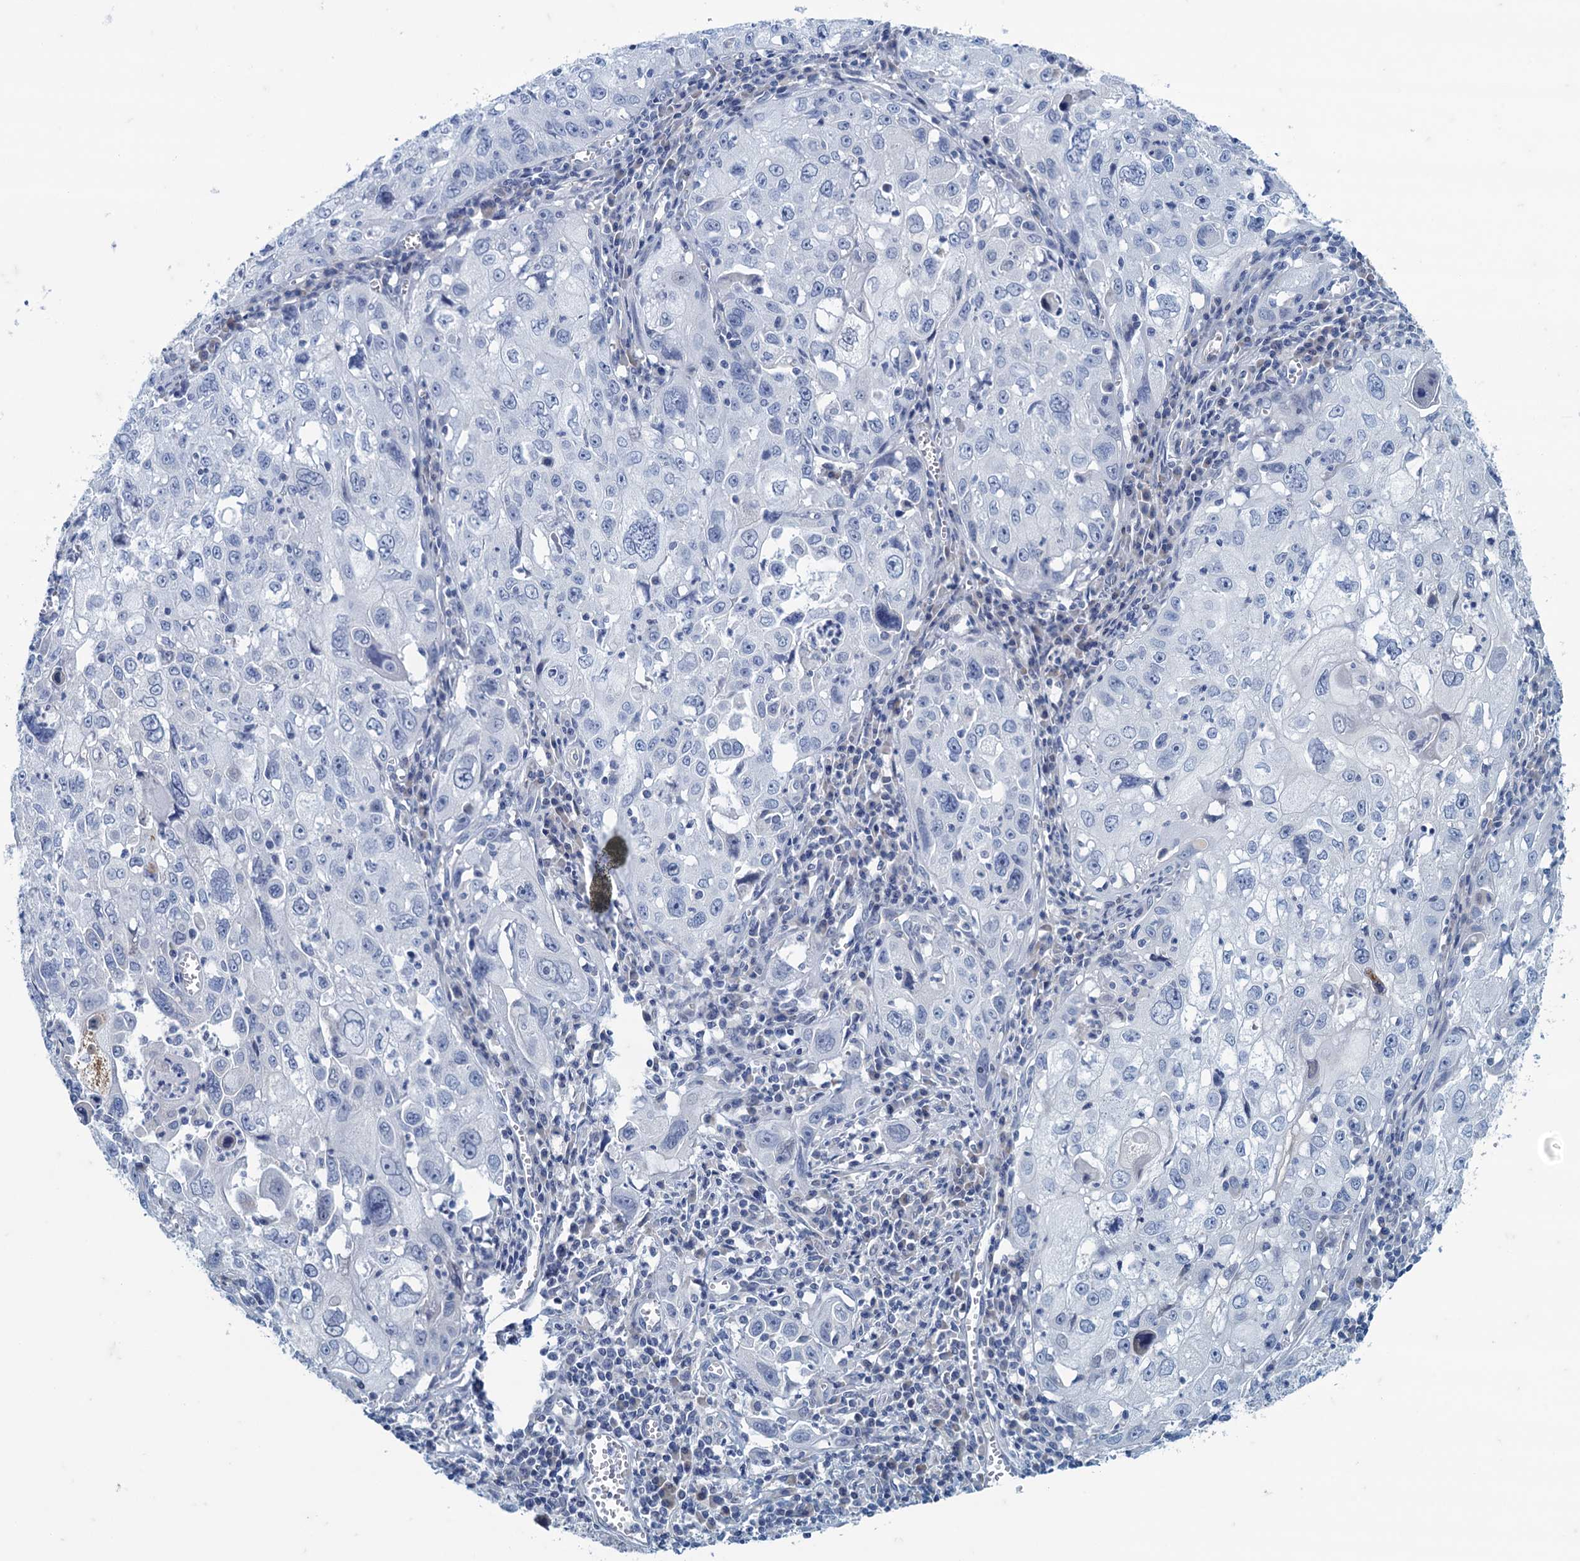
{"staining": {"intensity": "negative", "quantity": "none", "location": "none"}, "tissue": "cervical cancer", "cell_type": "Tumor cells", "image_type": "cancer", "snomed": [{"axis": "morphology", "description": "Squamous cell carcinoma, NOS"}, {"axis": "topography", "description": "Cervix"}], "caption": "Human cervical cancer stained for a protein using IHC demonstrates no staining in tumor cells.", "gene": "MAP1LC3A", "patient": {"sex": "female", "age": 42}}